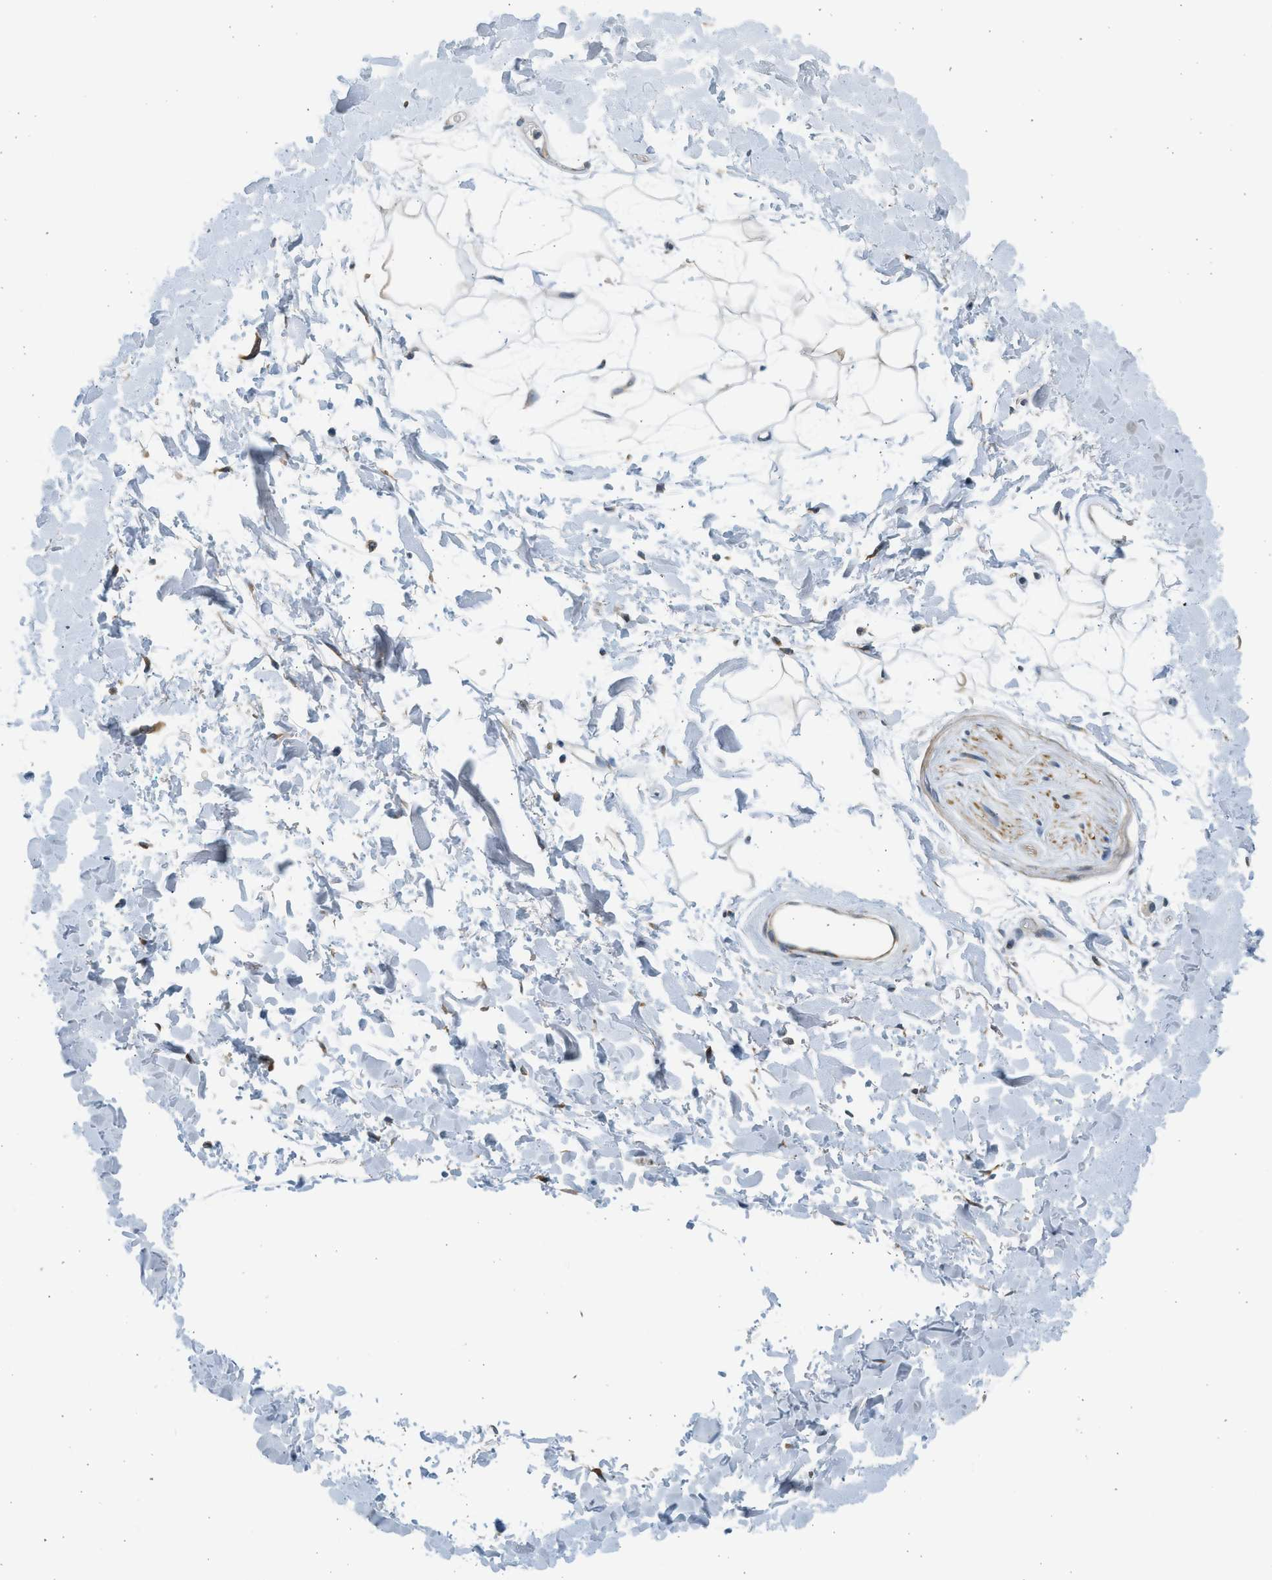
{"staining": {"intensity": "negative", "quantity": "none", "location": "none"}, "tissue": "adipose tissue", "cell_type": "Adipocytes", "image_type": "normal", "snomed": [{"axis": "morphology", "description": "Normal tissue, NOS"}, {"axis": "topography", "description": "Soft tissue"}], "caption": "Immunohistochemical staining of benign adipose tissue displays no significant staining in adipocytes.", "gene": "KDELR2", "patient": {"sex": "male", "age": 72}}